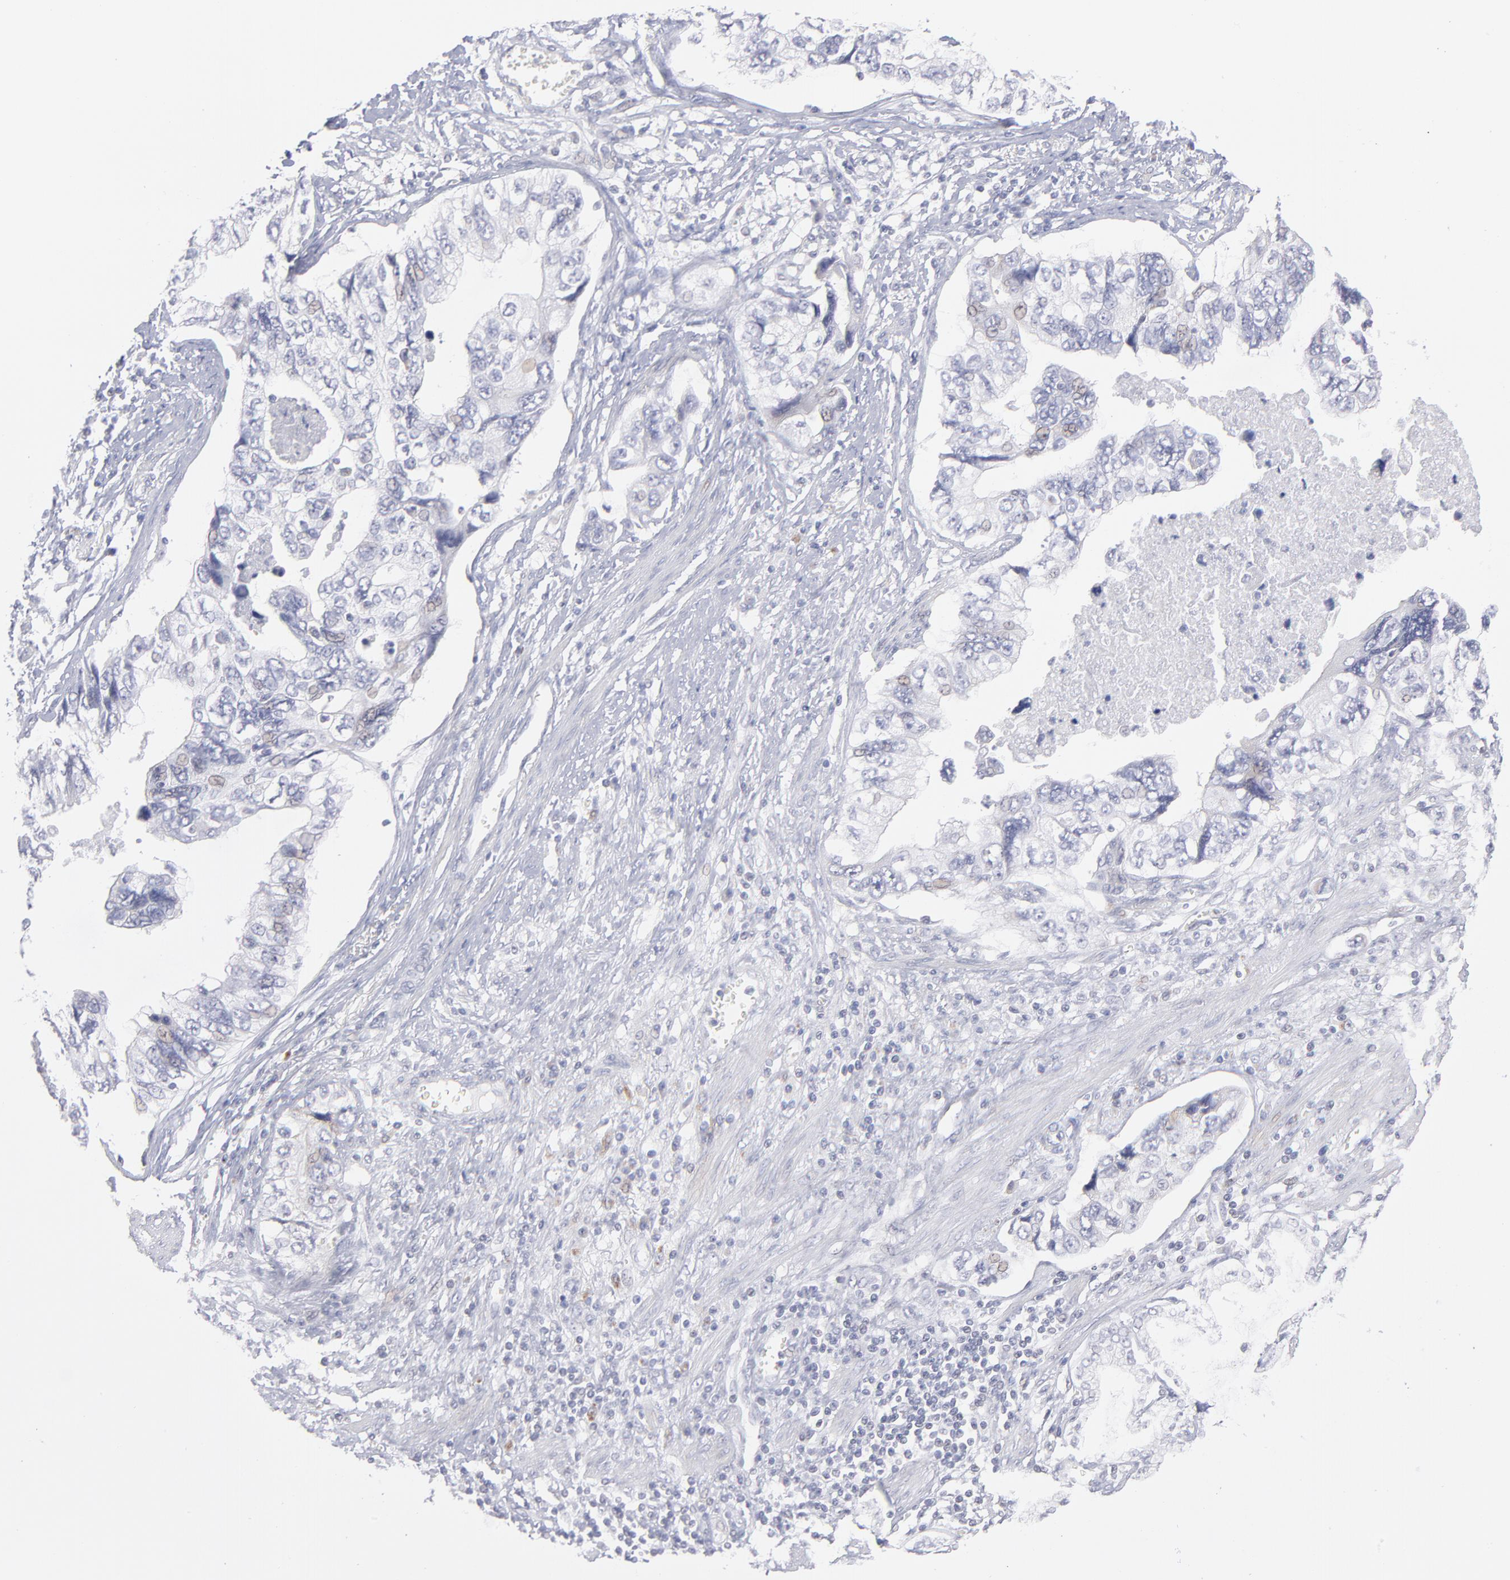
{"staining": {"intensity": "negative", "quantity": "none", "location": "none"}, "tissue": "stomach cancer", "cell_type": "Tumor cells", "image_type": "cancer", "snomed": [{"axis": "morphology", "description": "Adenocarcinoma, NOS"}, {"axis": "topography", "description": "Pancreas"}, {"axis": "topography", "description": "Stomach, upper"}], "caption": "IHC histopathology image of stomach cancer (adenocarcinoma) stained for a protein (brown), which exhibits no expression in tumor cells.", "gene": "MTHFD2", "patient": {"sex": "male", "age": 77}}